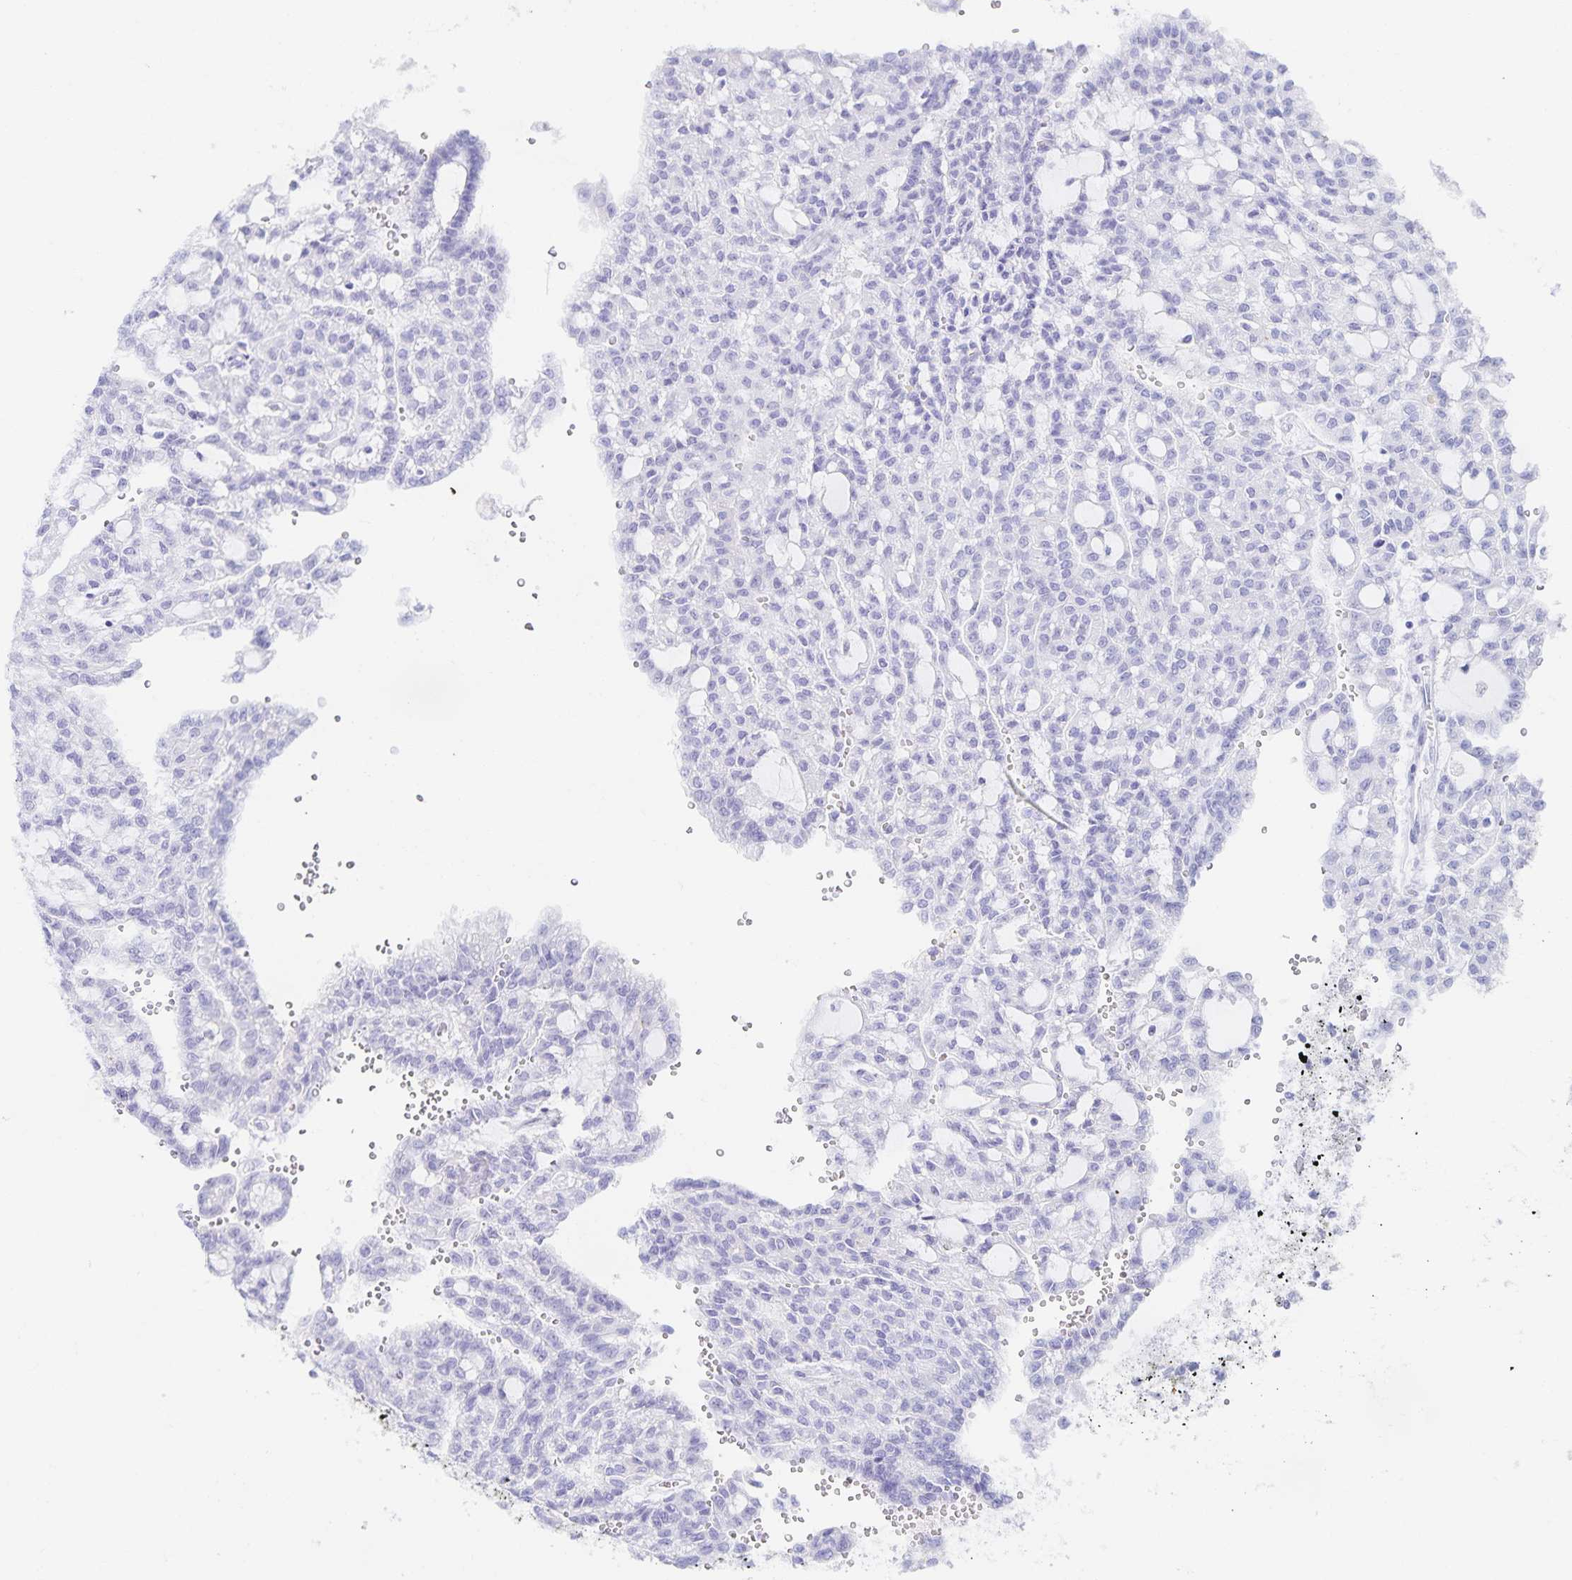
{"staining": {"intensity": "negative", "quantity": "none", "location": "none"}, "tissue": "renal cancer", "cell_type": "Tumor cells", "image_type": "cancer", "snomed": [{"axis": "morphology", "description": "Adenocarcinoma, NOS"}, {"axis": "topography", "description": "Kidney"}], "caption": "Immunohistochemistry photomicrograph of neoplastic tissue: human adenocarcinoma (renal) stained with DAB (3,3'-diaminobenzidine) demonstrates no significant protein positivity in tumor cells.", "gene": "SNTN", "patient": {"sex": "male", "age": 63}}